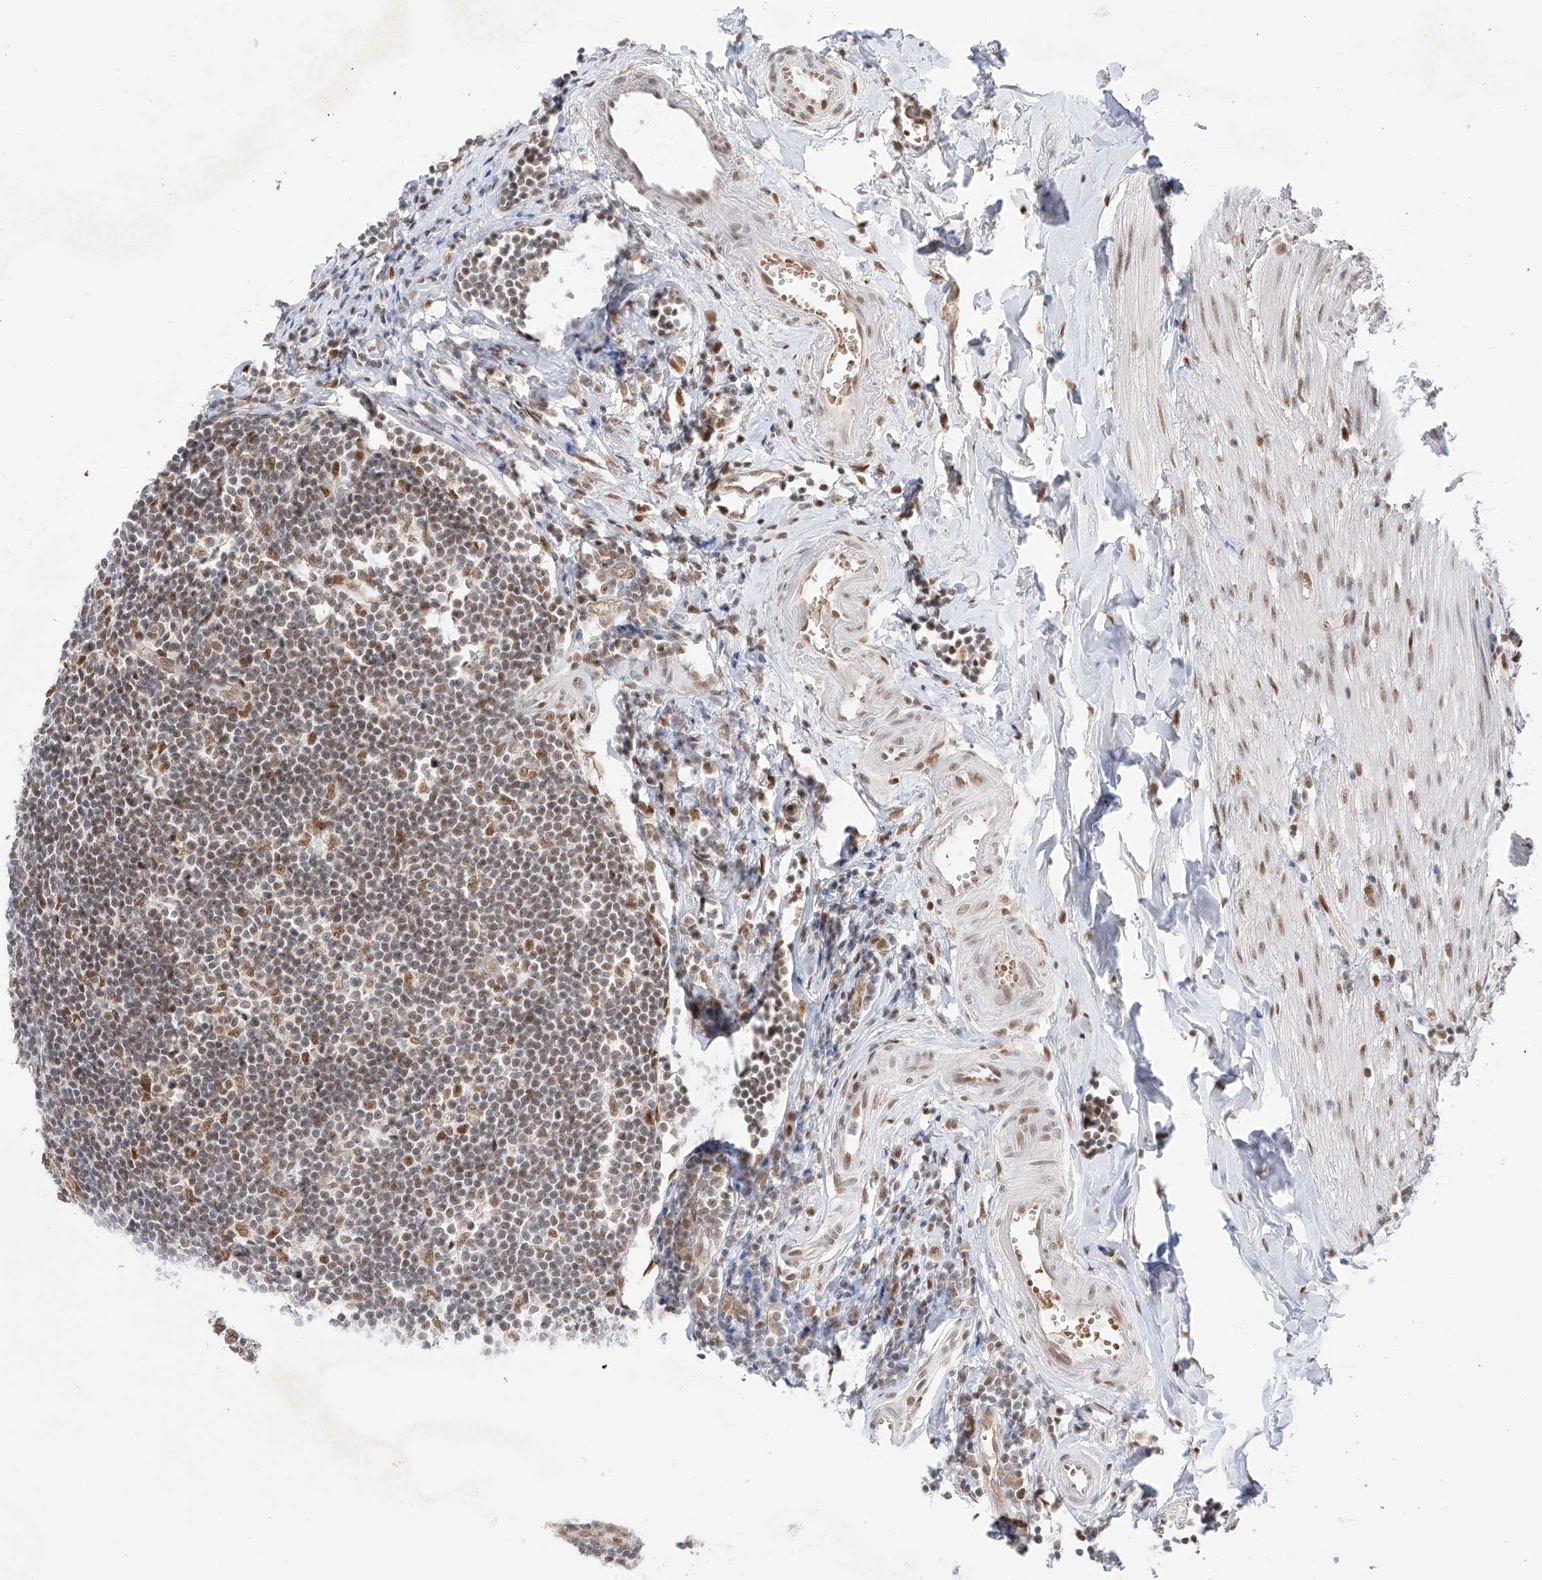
{"staining": {"intensity": "strong", "quantity": ">75%", "location": "cytoplasmic/membranous,nuclear"}, "tissue": "appendix", "cell_type": "Glandular cells", "image_type": "normal", "snomed": [{"axis": "morphology", "description": "Normal tissue, NOS"}, {"axis": "topography", "description": "Appendix"}], "caption": "Strong cytoplasmic/membranous,nuclear protein expression is seen in approximately >75% of glandular cells in appendix. Immunohistochemistry (ihc) stains the protein of interest in brown and the nuclei are stained blue.", "gene": "POGK", "patient": {"sex": "female", "age": 54}}